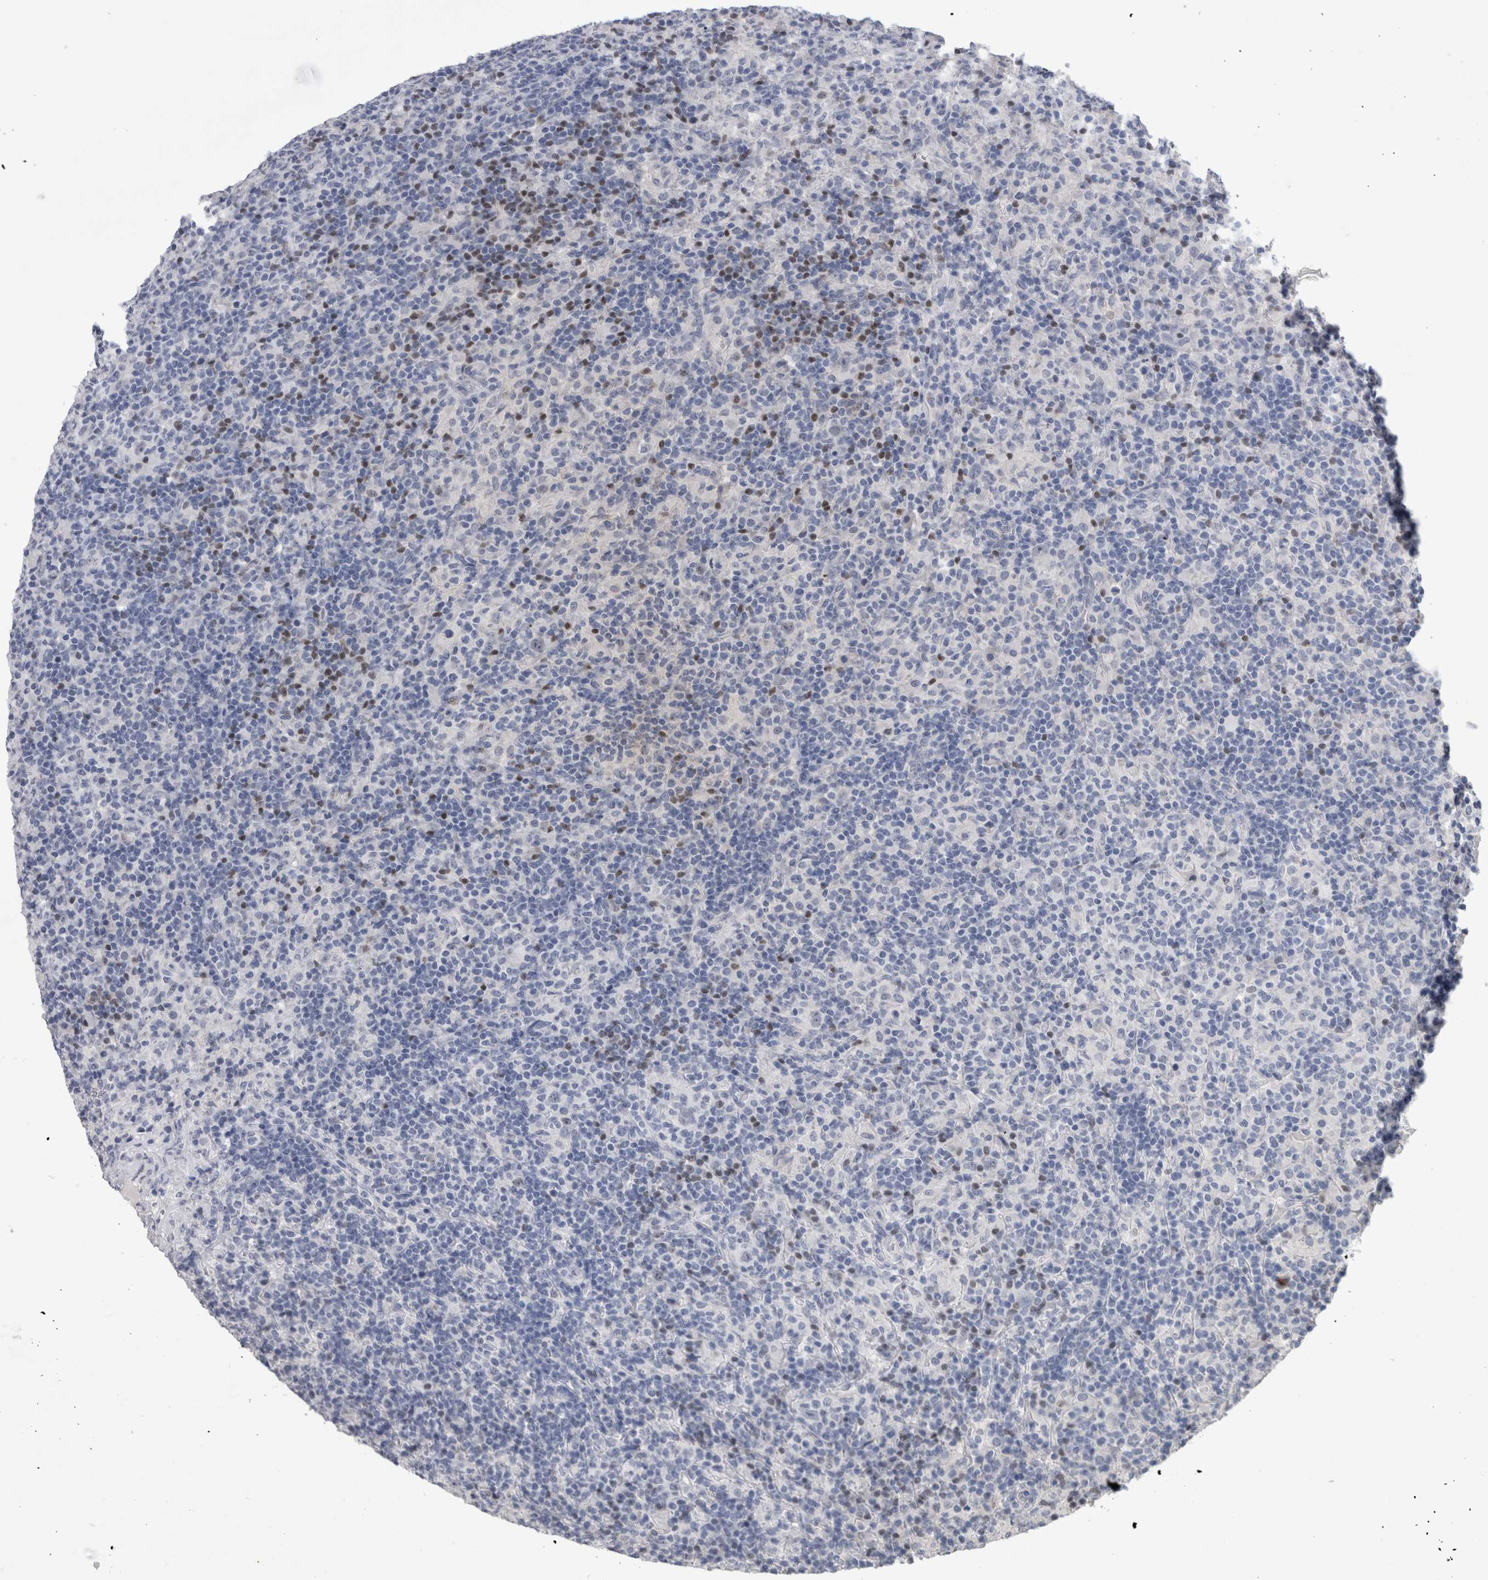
{"staining": {"intensity": "negative", "quantity": "none", "location": "none"}, "tissue": "lymphoma", "cell_type": "Tumor cells", "image_type": "cancer", "snomed": [{"axis": "morphology", "description": "Hodgkin's disease, NOS"}, {"axis": "topography", "description": "Lymph node"}], "caption": "The IHC histopathology image has no significant positivity in tumor cells of lymphoma tissue.", "gene": "PAX5", "patient": {"sex": "male", "age": 70}}